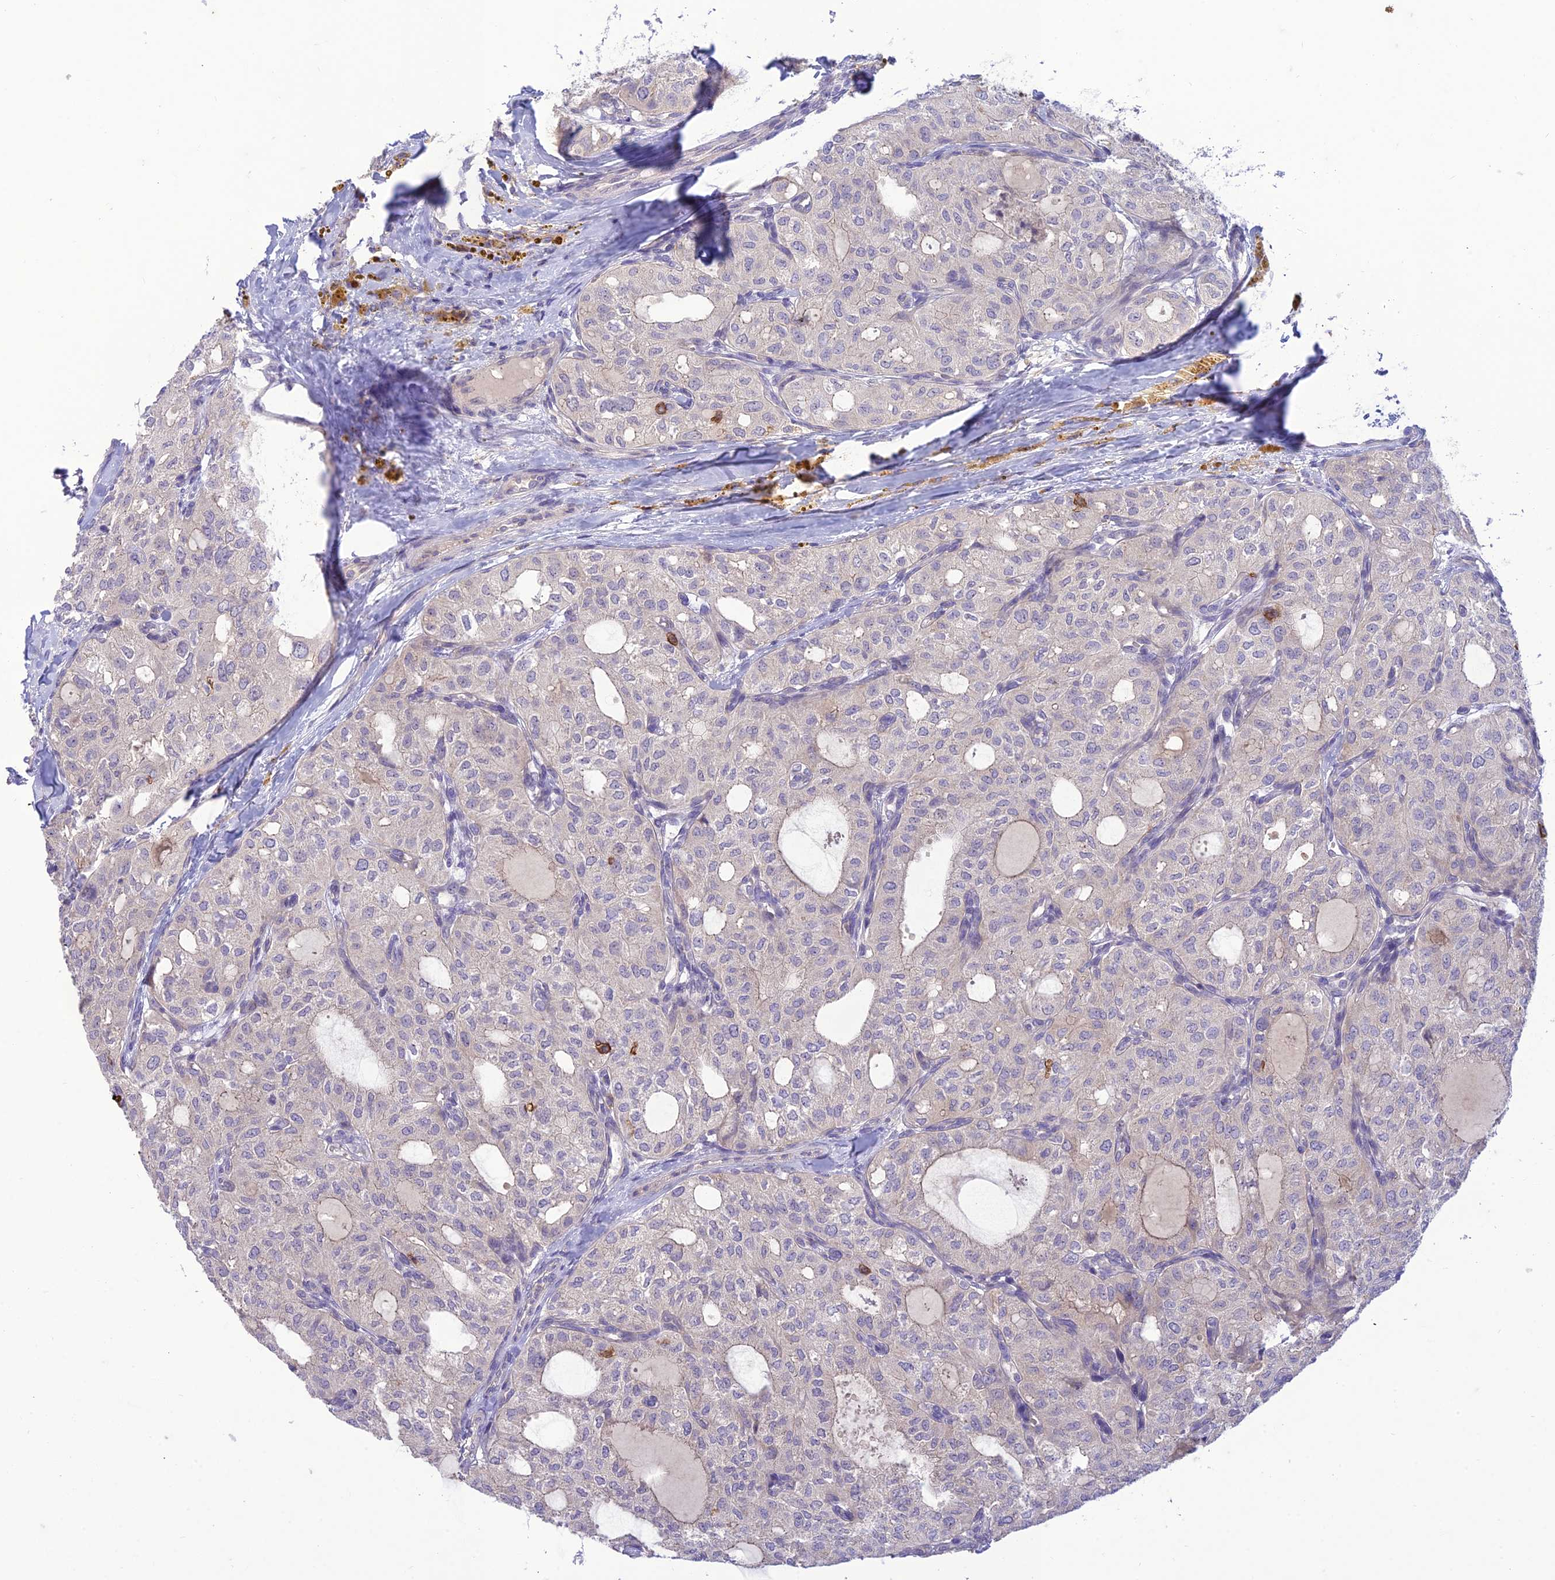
{"staining": {"intensity": "negative", "quantity": "none", "location": "none"}, "tissue": "thyroid cancer", "cell_type": "Tumor cells", "image_type": "cancer", "snomed": [{"axis": "morphology", "description": "Follicular adenoma carcinoma, NOS"}, {"axis": "topography", "description": "Thyroid gland"}], "caption": "High magnification brightfield microscopy of thyroid follicular adenoma carcinoma stained with DAB (brown) and counterstained with hematoxylin (blue): tumor cells show no significant expression. Brightfield microscopy of immunohistochemistry (IHC) stained with DAB (3,3'-diaminobenzidine) (brown) and hematoxylin (blue), captured at high magnification.", "gene": "ITGAE", "patient": {"sex": "male", "age": 75}}